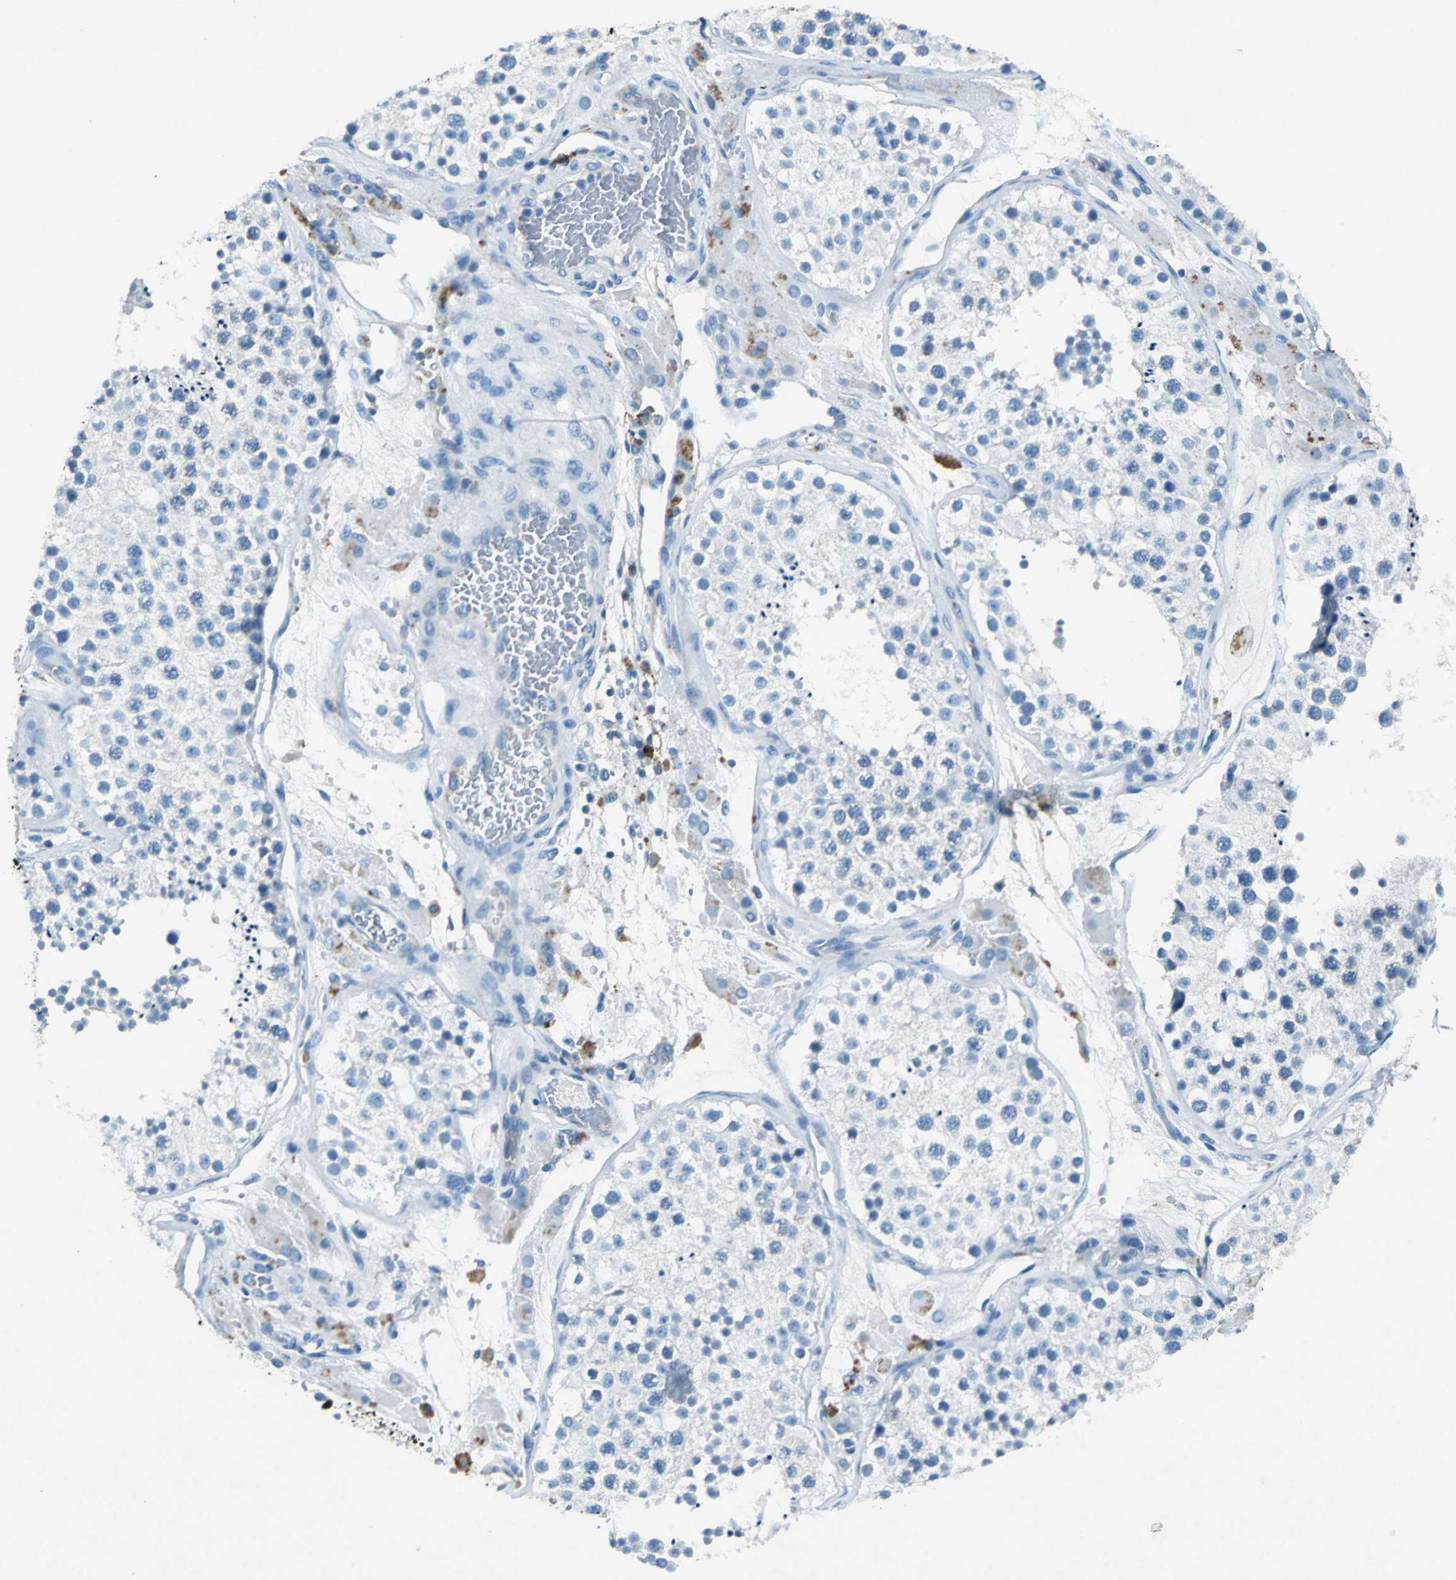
{"staining": {"intensity": "moderate", "quantity": "<25%", "location": "cytoplasmic/membranous"}, "tissue": "testis", "cell_type": "Cells in seminiferous ducts", "image_type": "normal", "snomed": [{"axis": "morphology", "description": "Normal tissue, NOS"}, {"axis": "topography", "description": "Testis"}], "caption": "Cells in seminiferous ducts exhibit moderate cytoplasmic/membranous expression in about <25% of cells in benign testis.", "gene": "RPS13", "patient": {"sex": "male", "age": 26}}